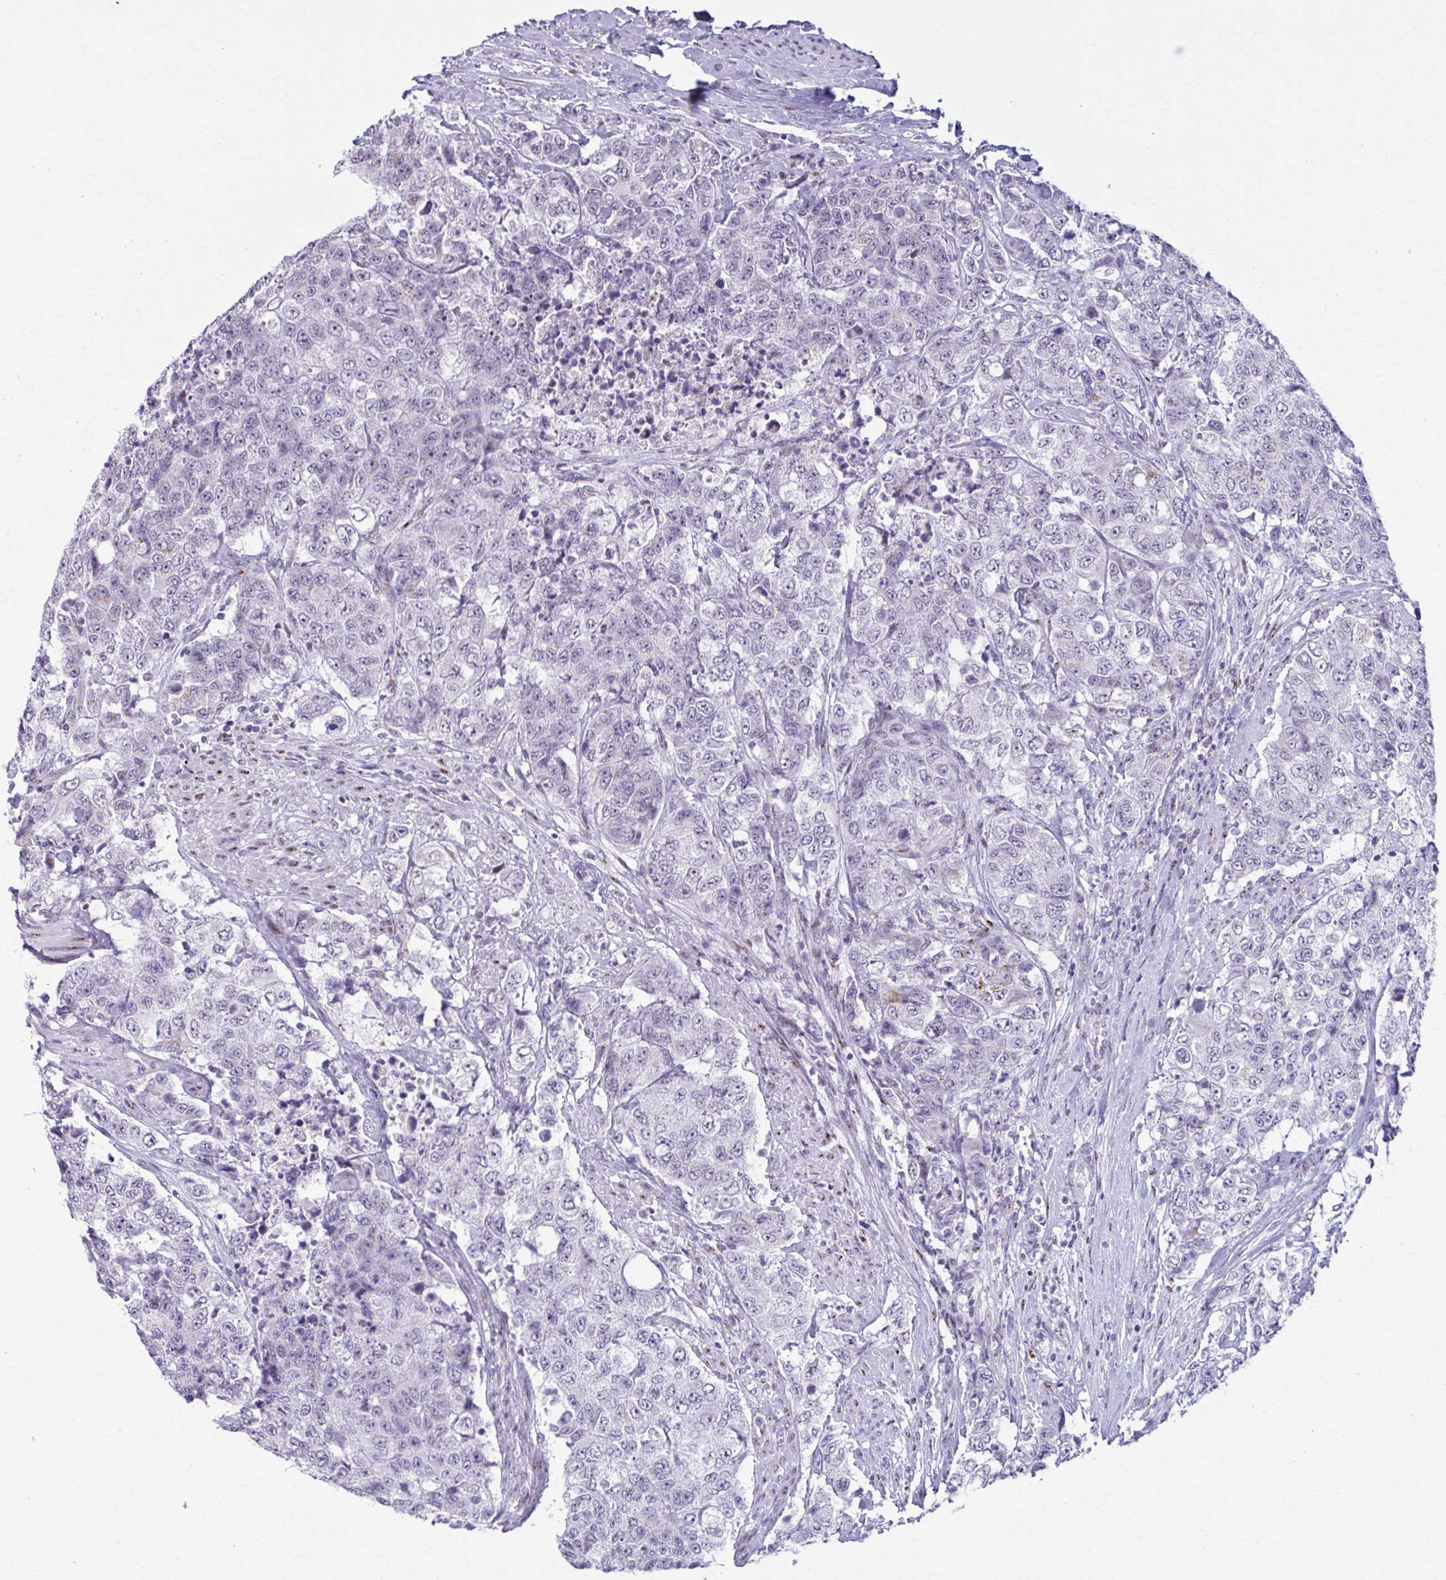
{"staining": {"intensity": "negative", "quantity": "none", "location": "none"}, "tissue": "urothelial cancer", "cell_type": "Tumor cells", "image_type": "cancer", "snomed": [{"axis": "morphology", "description": "Urothelial carcinoma, High grade"}, {"axis": "topography", "description": "Urinary bladder"}], "caption": "High power microscopy photomicrograph of an immunohistochemistry (IHC) image of urothelial cancer, revealing no significant staining in tumor cells. The staining was performed using DAB to visualize the protein expression in brown, while the nuclei were stained in blue with hematoxylin (Magnification: 20x).", "gene": "ZNF682", "patient": {"sex": "female", "age": 78}}